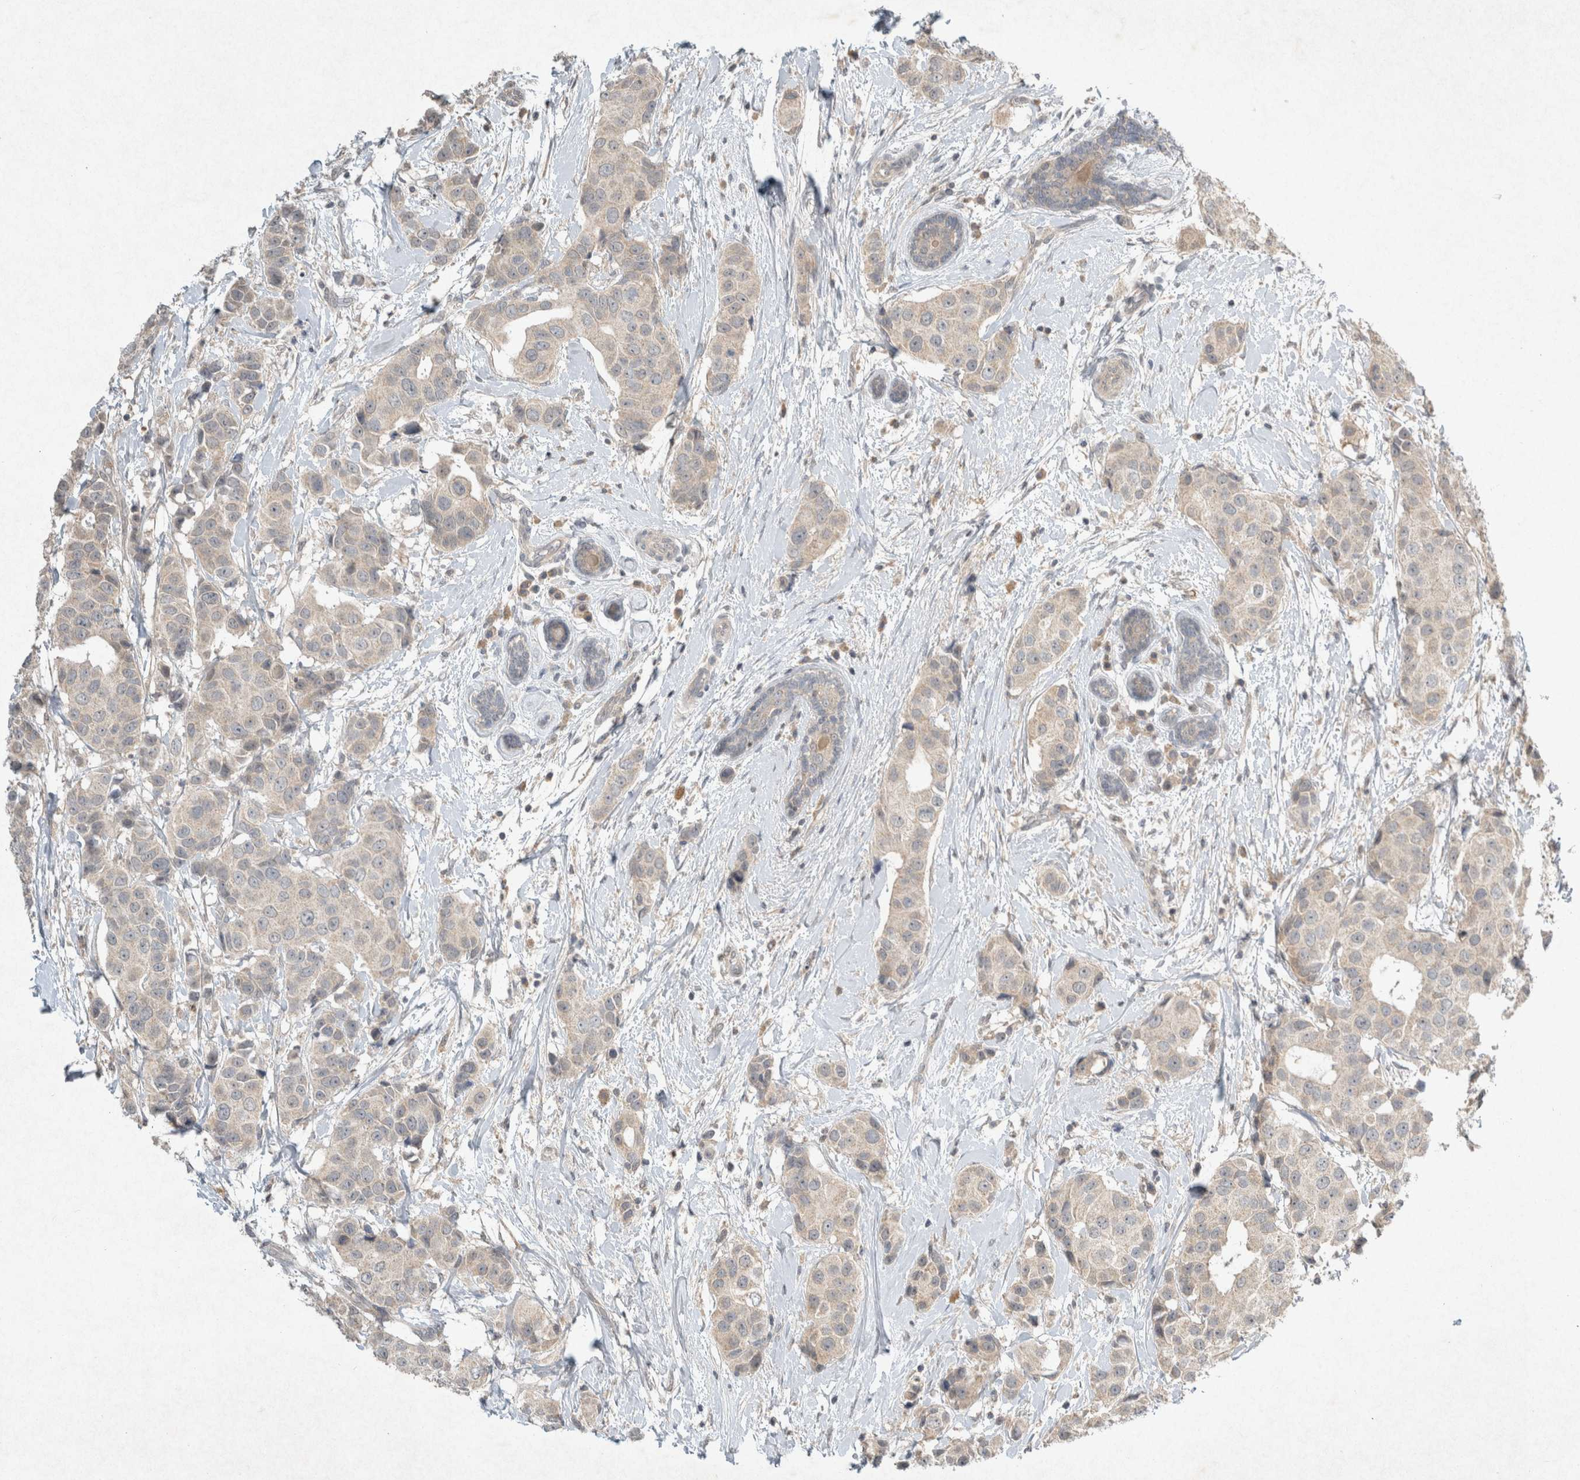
{"staining": {"intensity": "weak", "quantity": ">75%", "location": "cytoplasmic/membranous"}, "tissue": "breast cancer", "cell_type": "Tumor cells", "image_type": "cancer", "snomed": [{"axis": "morphology", "description": "Normal tissue, NOS"}, {"axis": "morphology", "description": "Duct carcinoma"}, {"axis": "topography", "description": "Breast"}], "caption": "There is low levels of weak cytoplasmic/membranous expression in tumor cells of breast intraductal carcinoma, as demonstrated by immunohistochemical staining (brown color).", "gene": "LOXL2", "patient": {"sex": "female", "age": 39}}